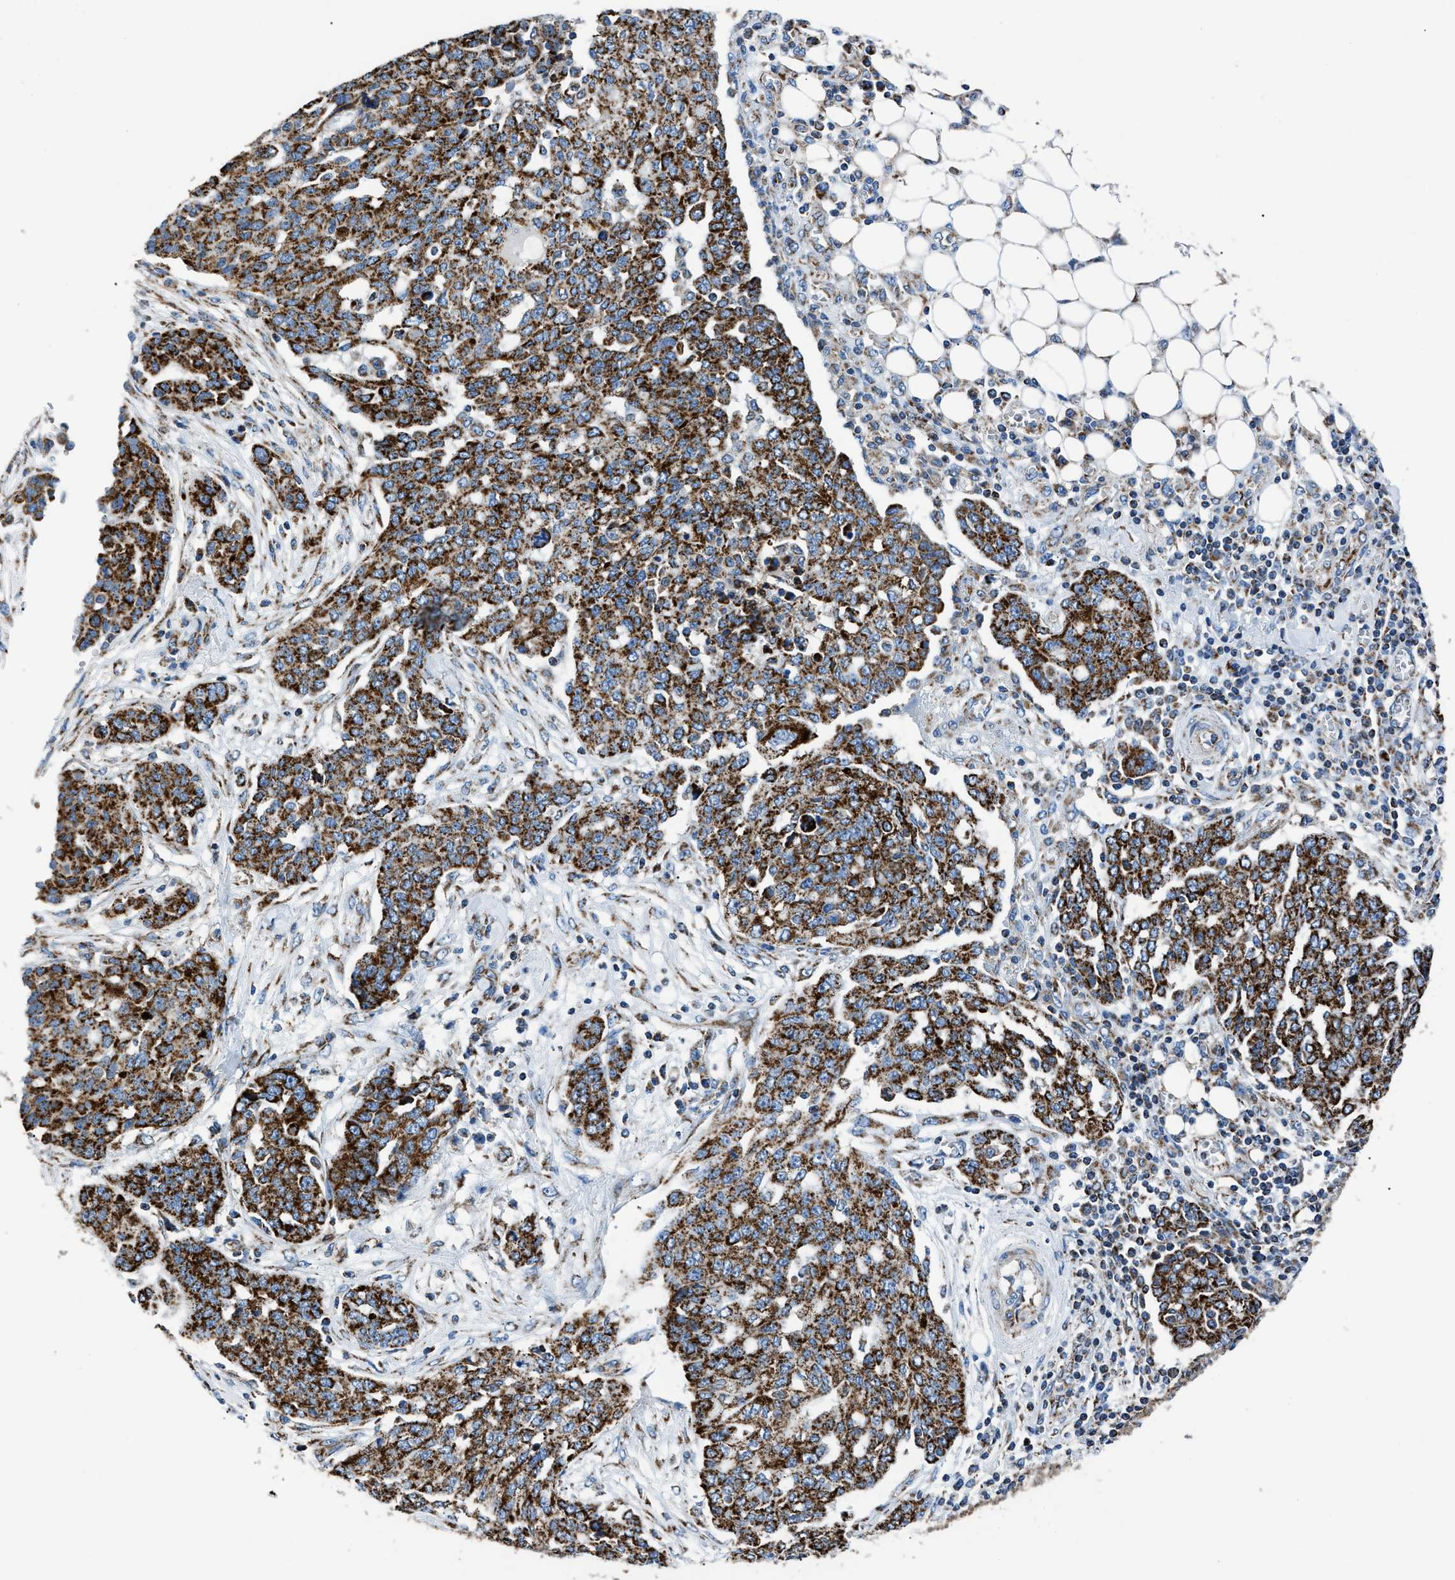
{"staining": {"intensity": "strong", "quantity": ">75%", "location": "cytoplasmic/membranous"}, "tissue": "ovarian cancer", "cell_type": "Tumor cells", "image_type": "cancer", "snomed": [{"axis": "morphology", "description": "Cystadenocarcinoma, serous, NOS"}, {"axis": "topography", "description": "Soft tissue"}, {"axis": "topography", "description": "Ovary"}], "caption": "Strong cytoplasmic/membranous expression is seen in approximately >75% of tumor cells in ovarian cancer.", "gene": "PHB2", "patient": {"sex": "female", "age": 57}}